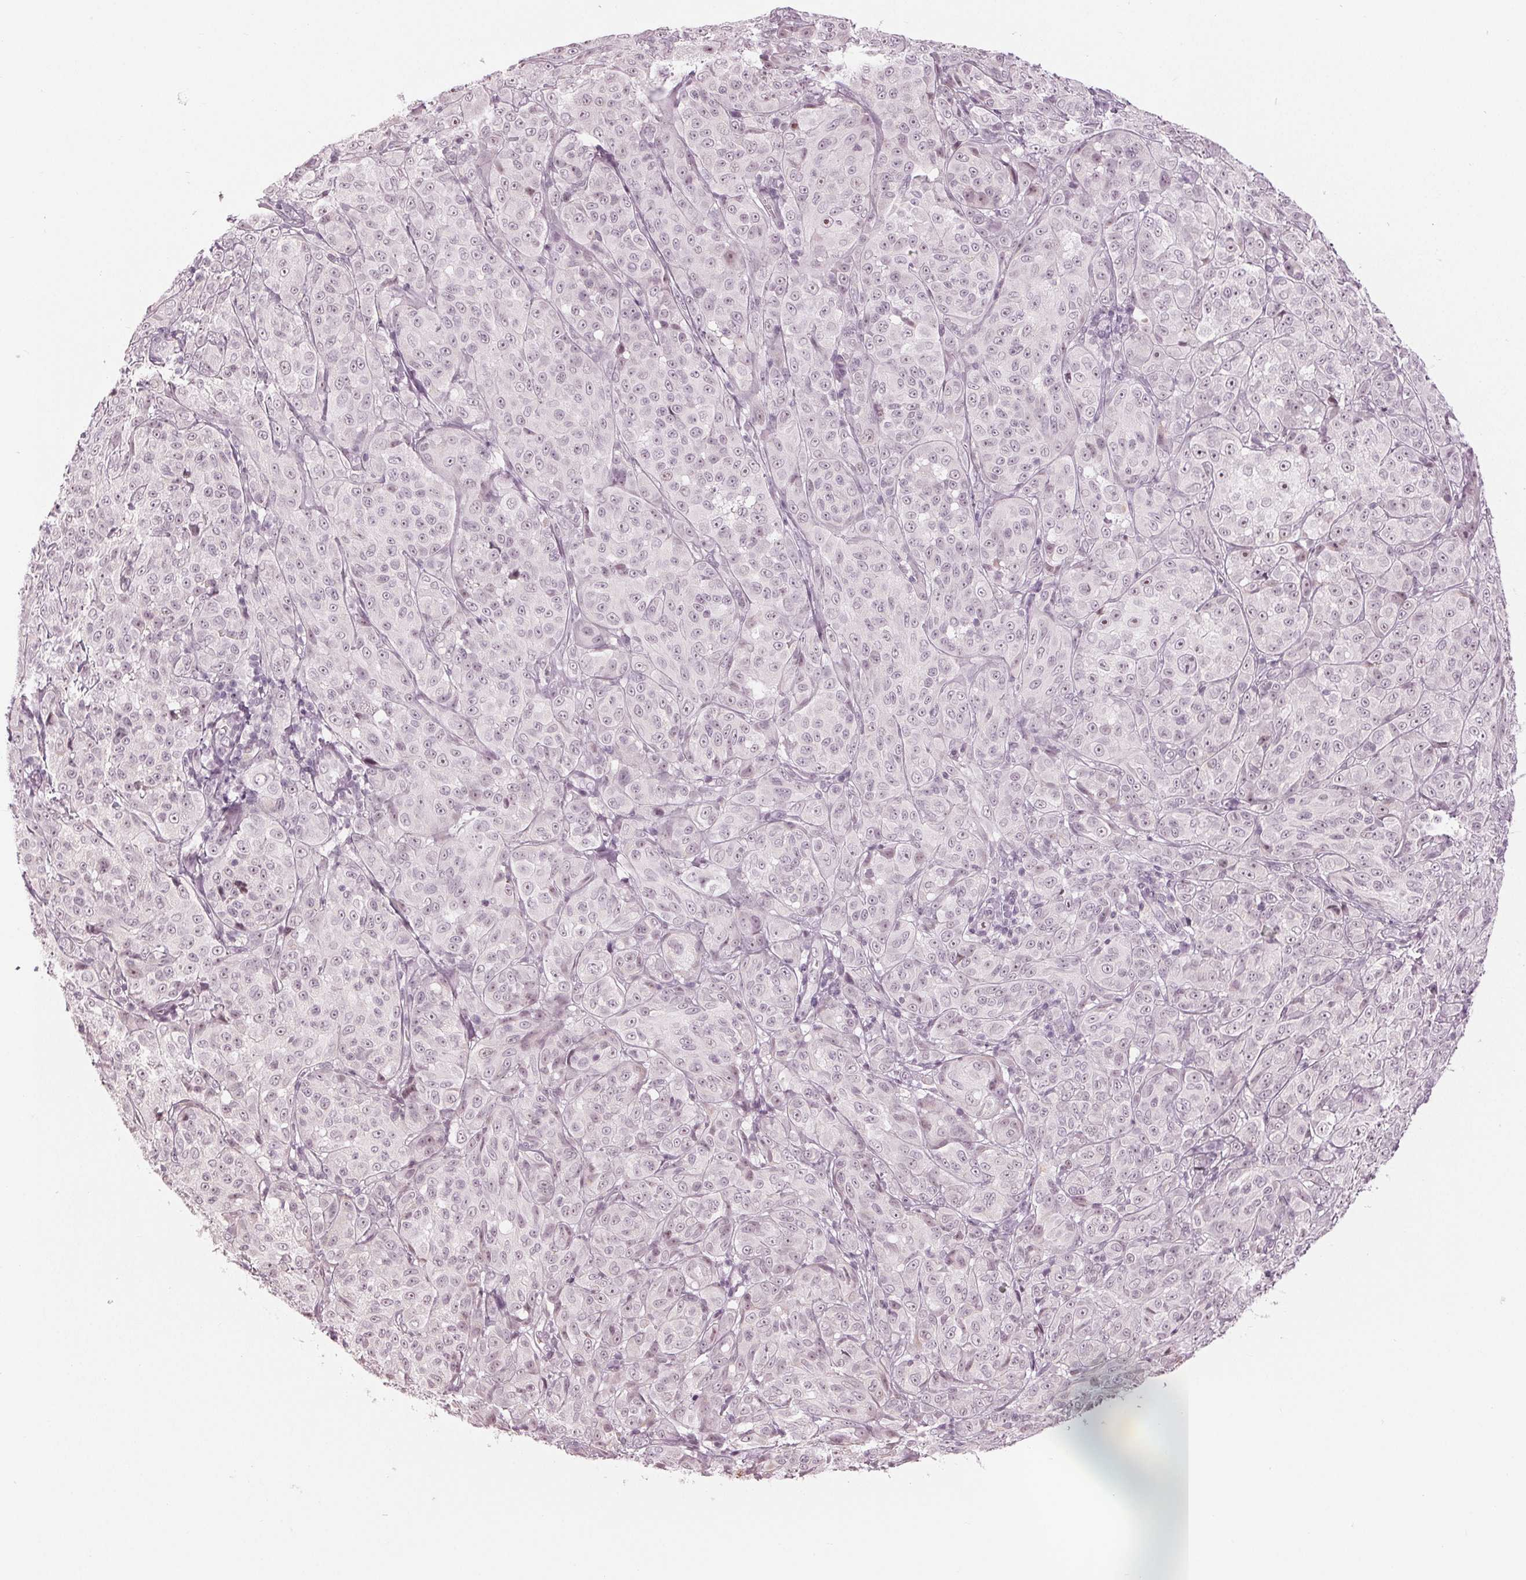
{"staining": {"intensity": "negative", "quantity": "none", "location": "none"}, "tissue": "melanoma", "cell_type": "Tumor cells", "image_type": "cancer", "snomed": [{"axis": "morphology", "description": "Malignant melanoma, NOS"}, {"axis": "topography", "description": "Skin"}], "caption": "Malignant melanoma was stained to show a protein in brown. There is no significant expression in tumor cells.", "gene": "ADPRHL1", "patient": {"sex": "male", "age": 89}}